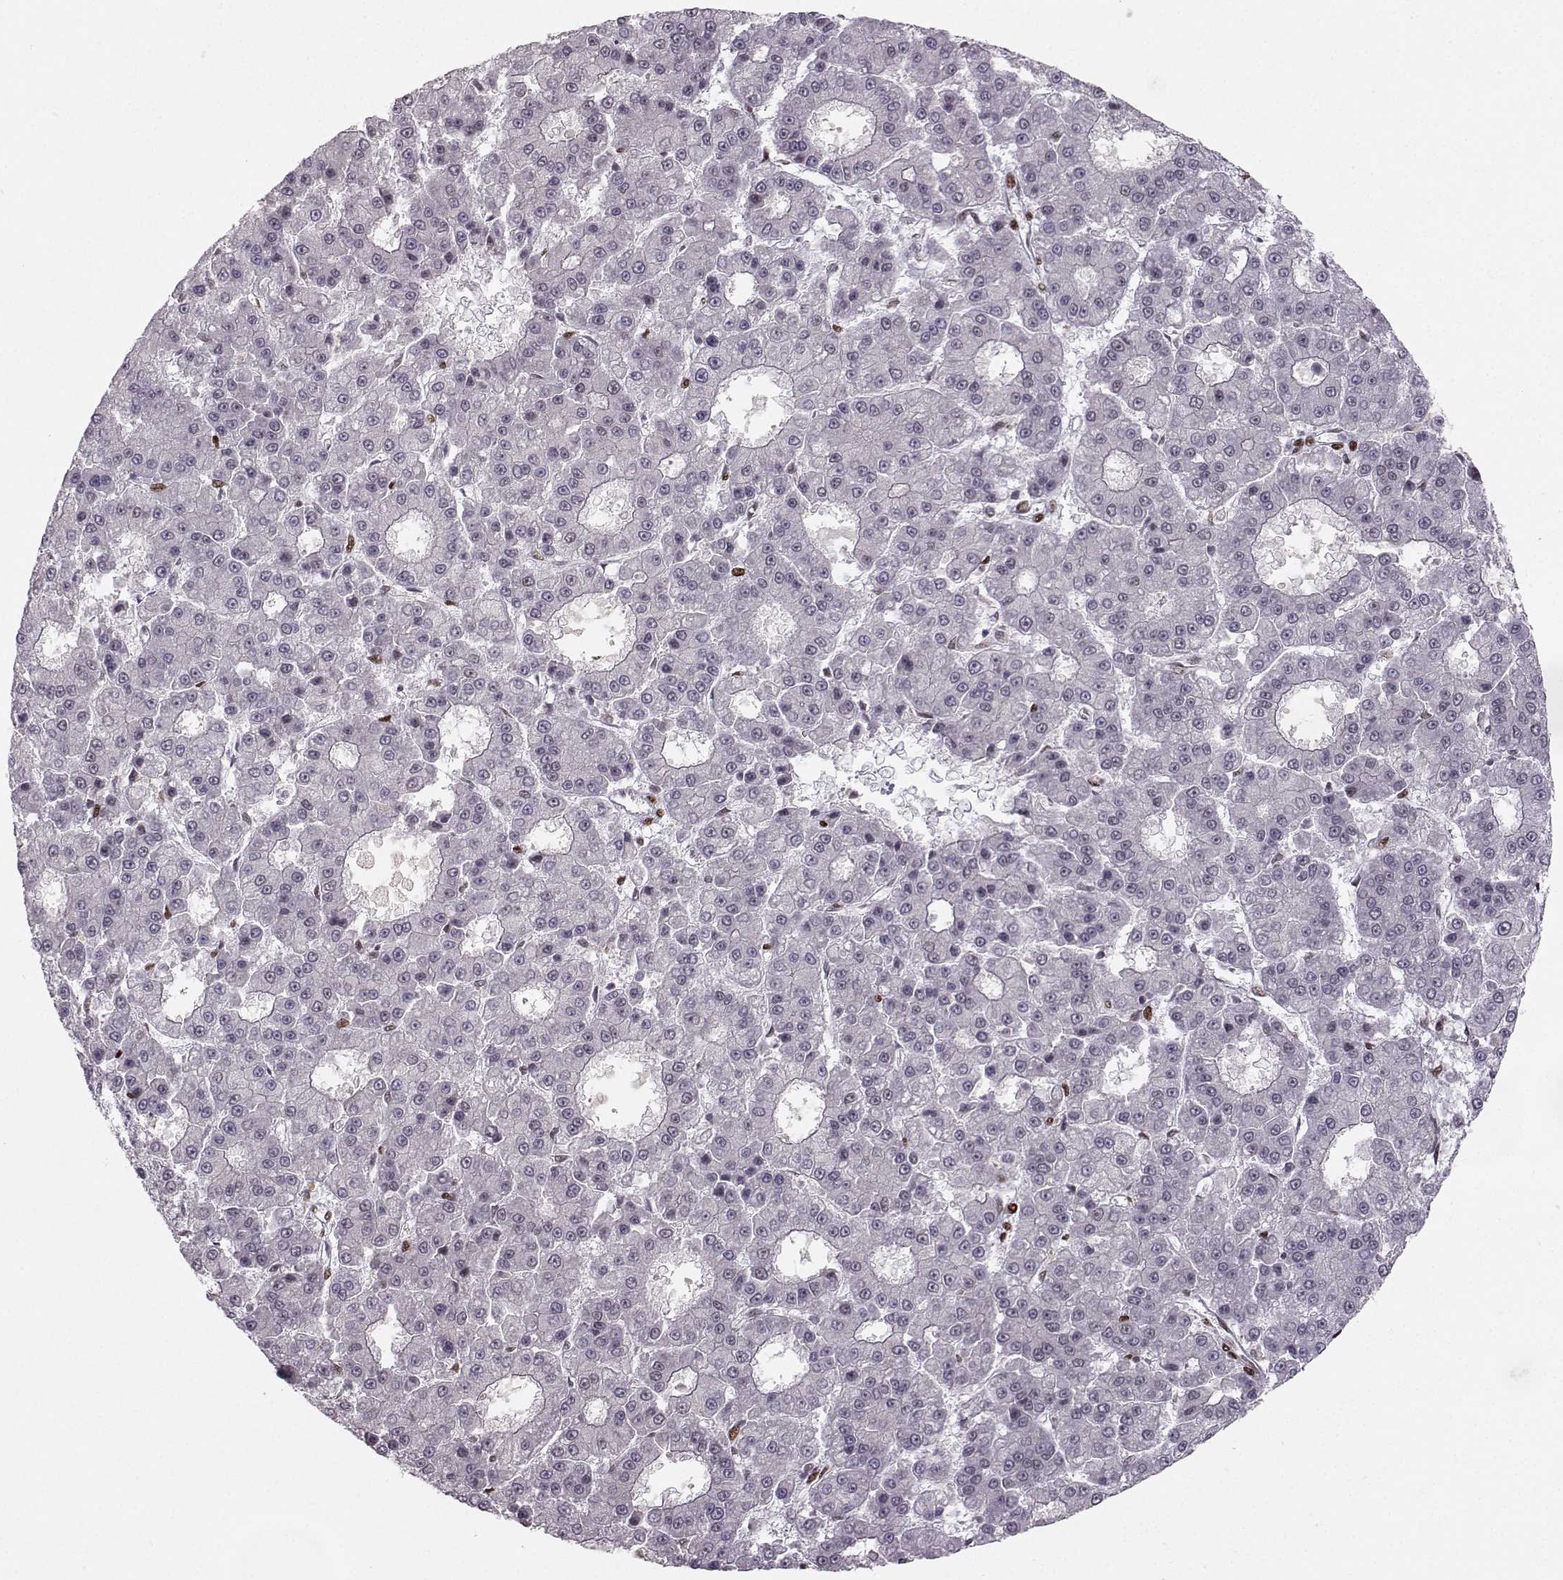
{"staining": {"intensity": "negative", "quantity": "none", "location": "none"}, "tissue": "liver cancer", "cell_type": "Tumor cells", "image_type": "cancer", "snomed": [{"axis": "morphology", "description": "Carcinoma, Hepatocellular, NOS"}, {"axis": "topography", "description": "Liver"}], "caption": "High power microscopy histopathology image of an IHC photomicrograph of liver cancer (hepatocellular carcinoma), revealing no significant expression in tumor cells. (Brightfield microscopy of DAB IHC at high magnification).", "gene": "SNAPC2", "patient": {"sex": "male", "age": 70}}